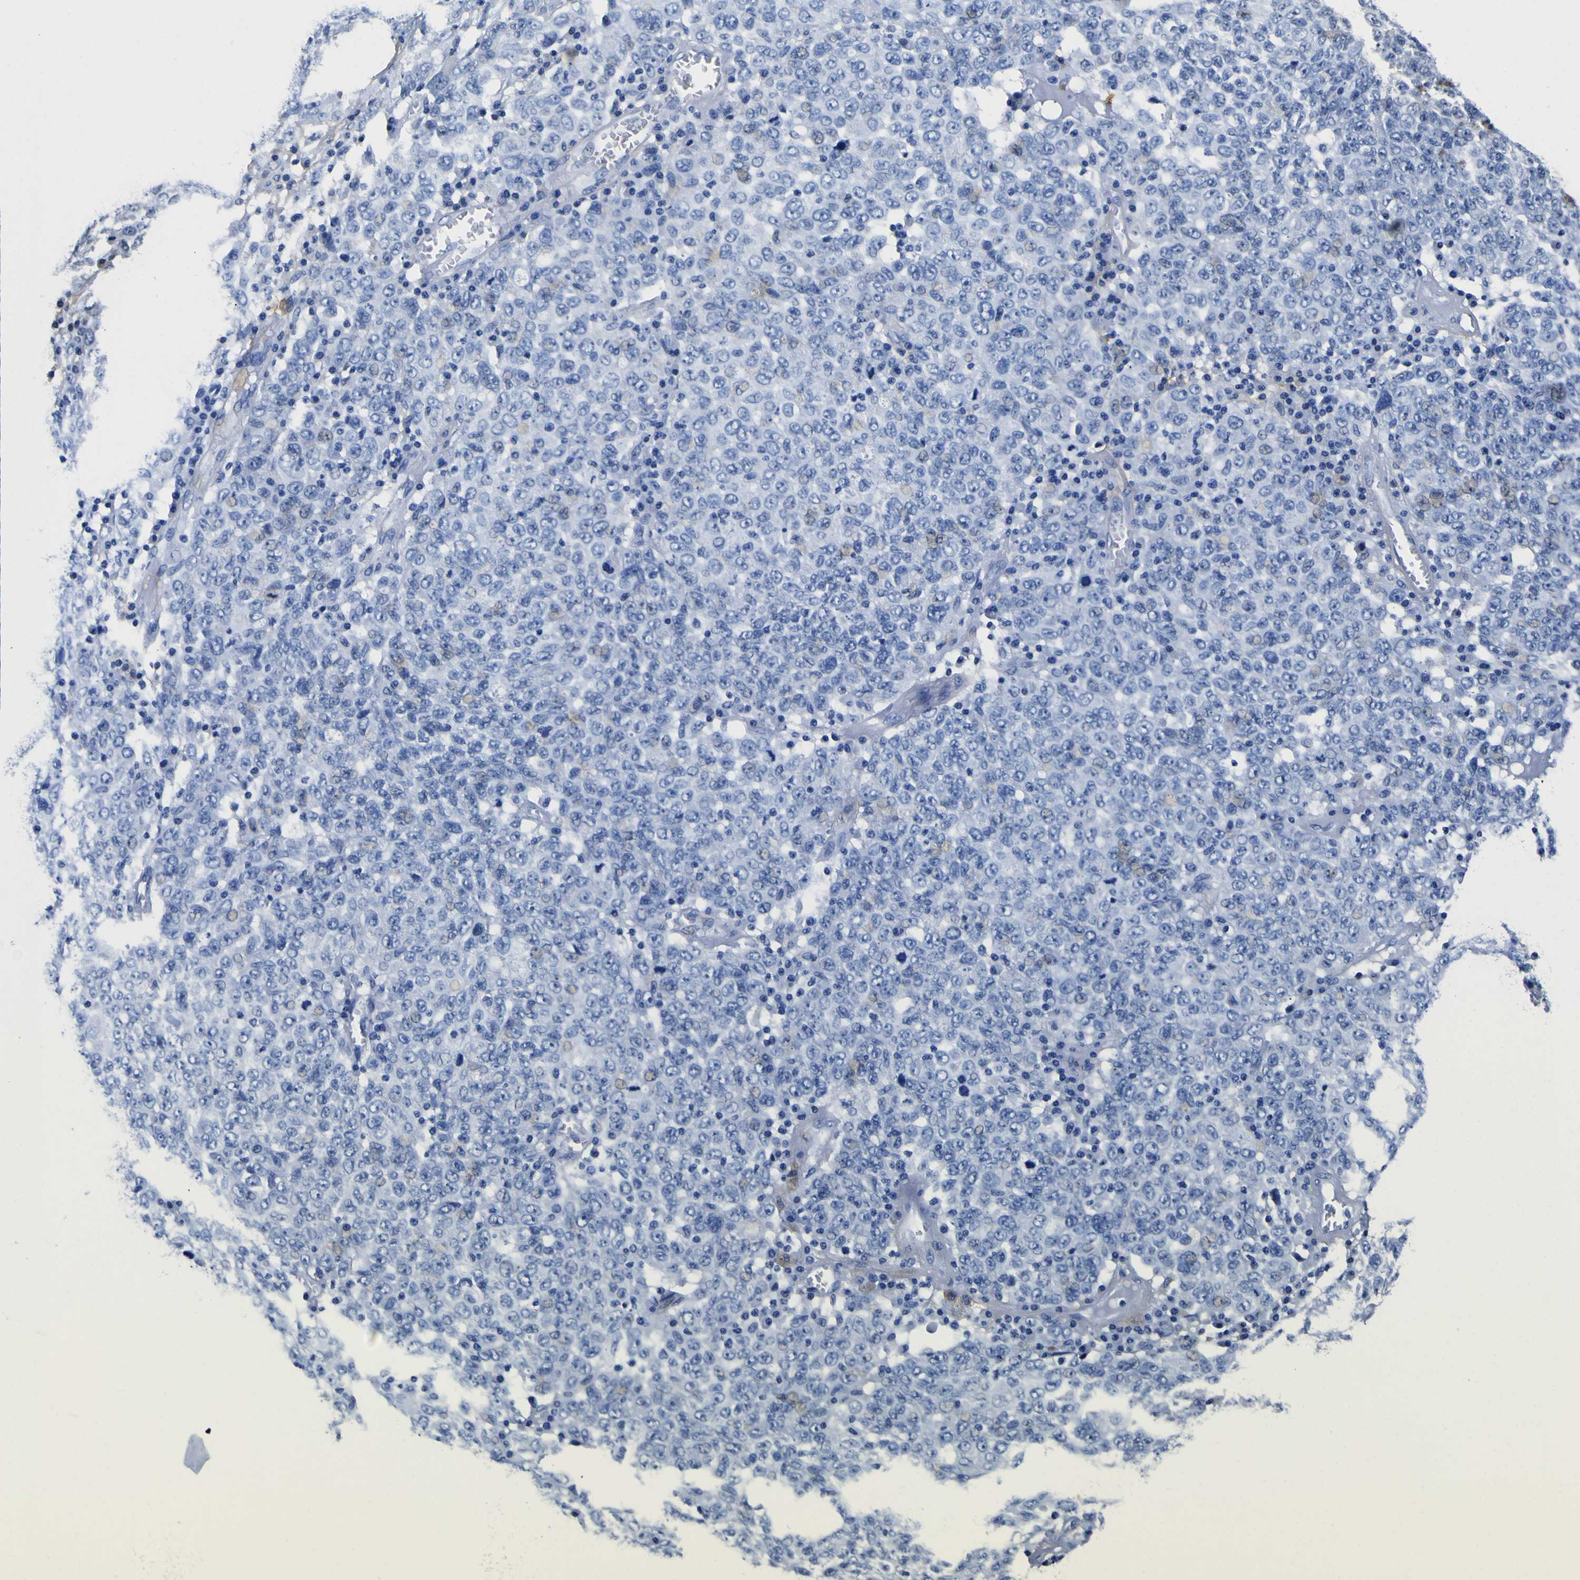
{"staining": {"intensity": "negative", "quantity": "none", "location": "none"}, "tissue": "ovarian cancer", "cell_type": "Tumor cells", "image_type": "cancer", "snomed": [{"axis": "morphology", "description": "Carcinoma, endometroid"}, {"axis": "topography", "description": "Ovary"}], "caption": "This is an IHC histopathology image of ovarian endometroid carcinoma. There is no positivity in tumor cells.", "gene": "POSTN", "patient": {"sex": "female", "age": 62}}